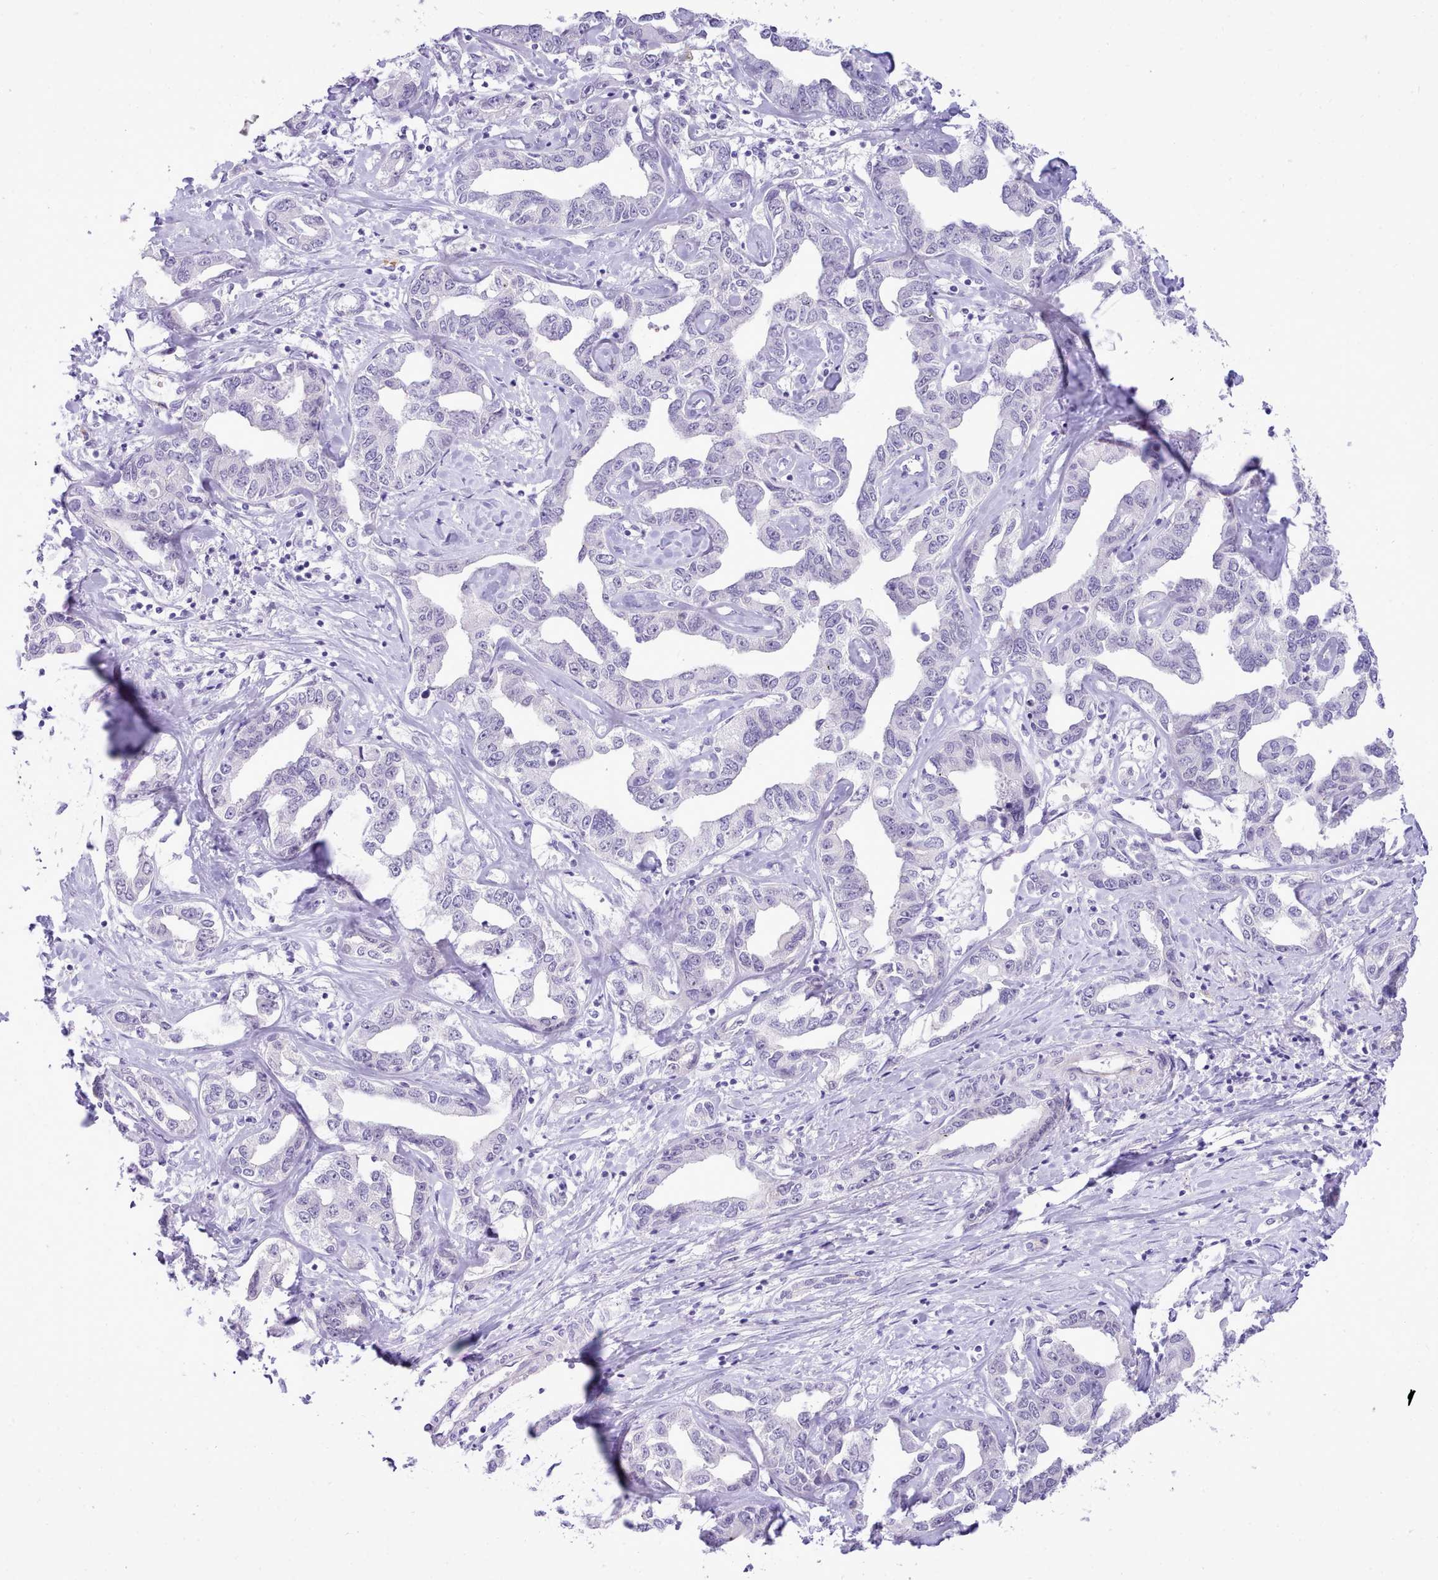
{"staining": {"intensity": "negative", "quantity": "none", "location": "none"}, "tissue": "liver cancer", "cell_type": "Tumor cells", "image_type": "cancer", "snomed": [{"axis": "morphology", "description": "Cholangiocarcinoma"}, {"axis": "topography", "description": "Liver"}], "caption": "Immunohistochemistry of human liver cancer (cholangiocarcinoma) shows no staining in tumor cells.", "gene": "LRRC37A", "patient": {"sex": "male", "age": 59}}